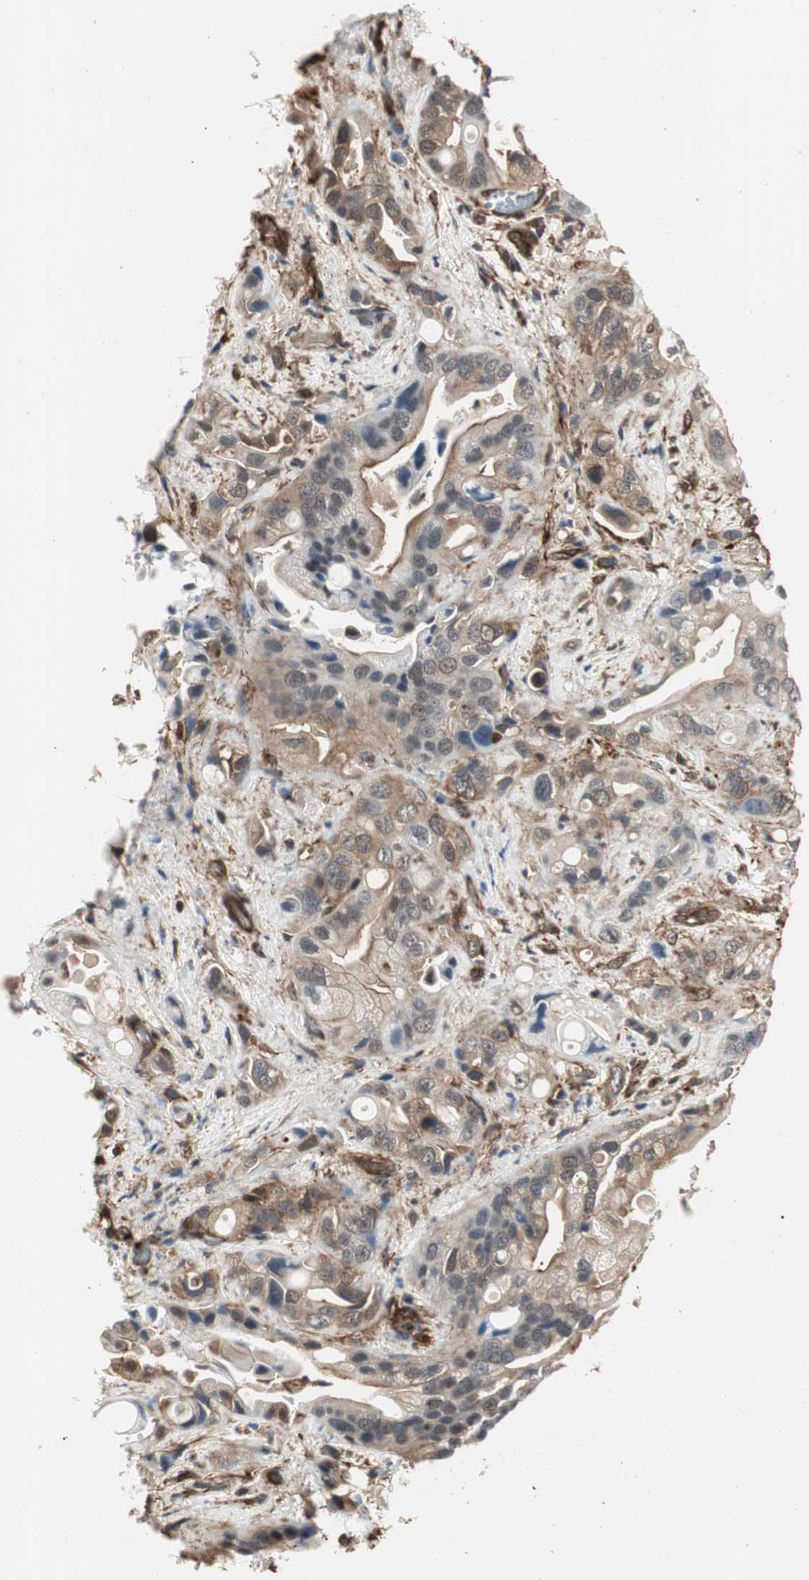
{"staining": {"intensity": "weak", "quantity": ">75%", "location": "cytoplasmic/membranous"}, "tissue": "pancreatic cancer", "cell_type": "Tumor cells", "image_type": "cancer", "snomed": [{"axis": "morphology", "description": "Adenocarcinoma, NOS"}, {"axis": "topography", "description": "Pancreas"}], "caption": "This photomicrograph displays pancreatic cancer stained with immunohistochemistry to label a protein in brown. The cytoplasmic/membranous of tumor cells show weak positivity for the protein. Nuclei are counter-stained blue.", "gene": "PTPN11", "patient": {"sex": "female", "age": 77}}